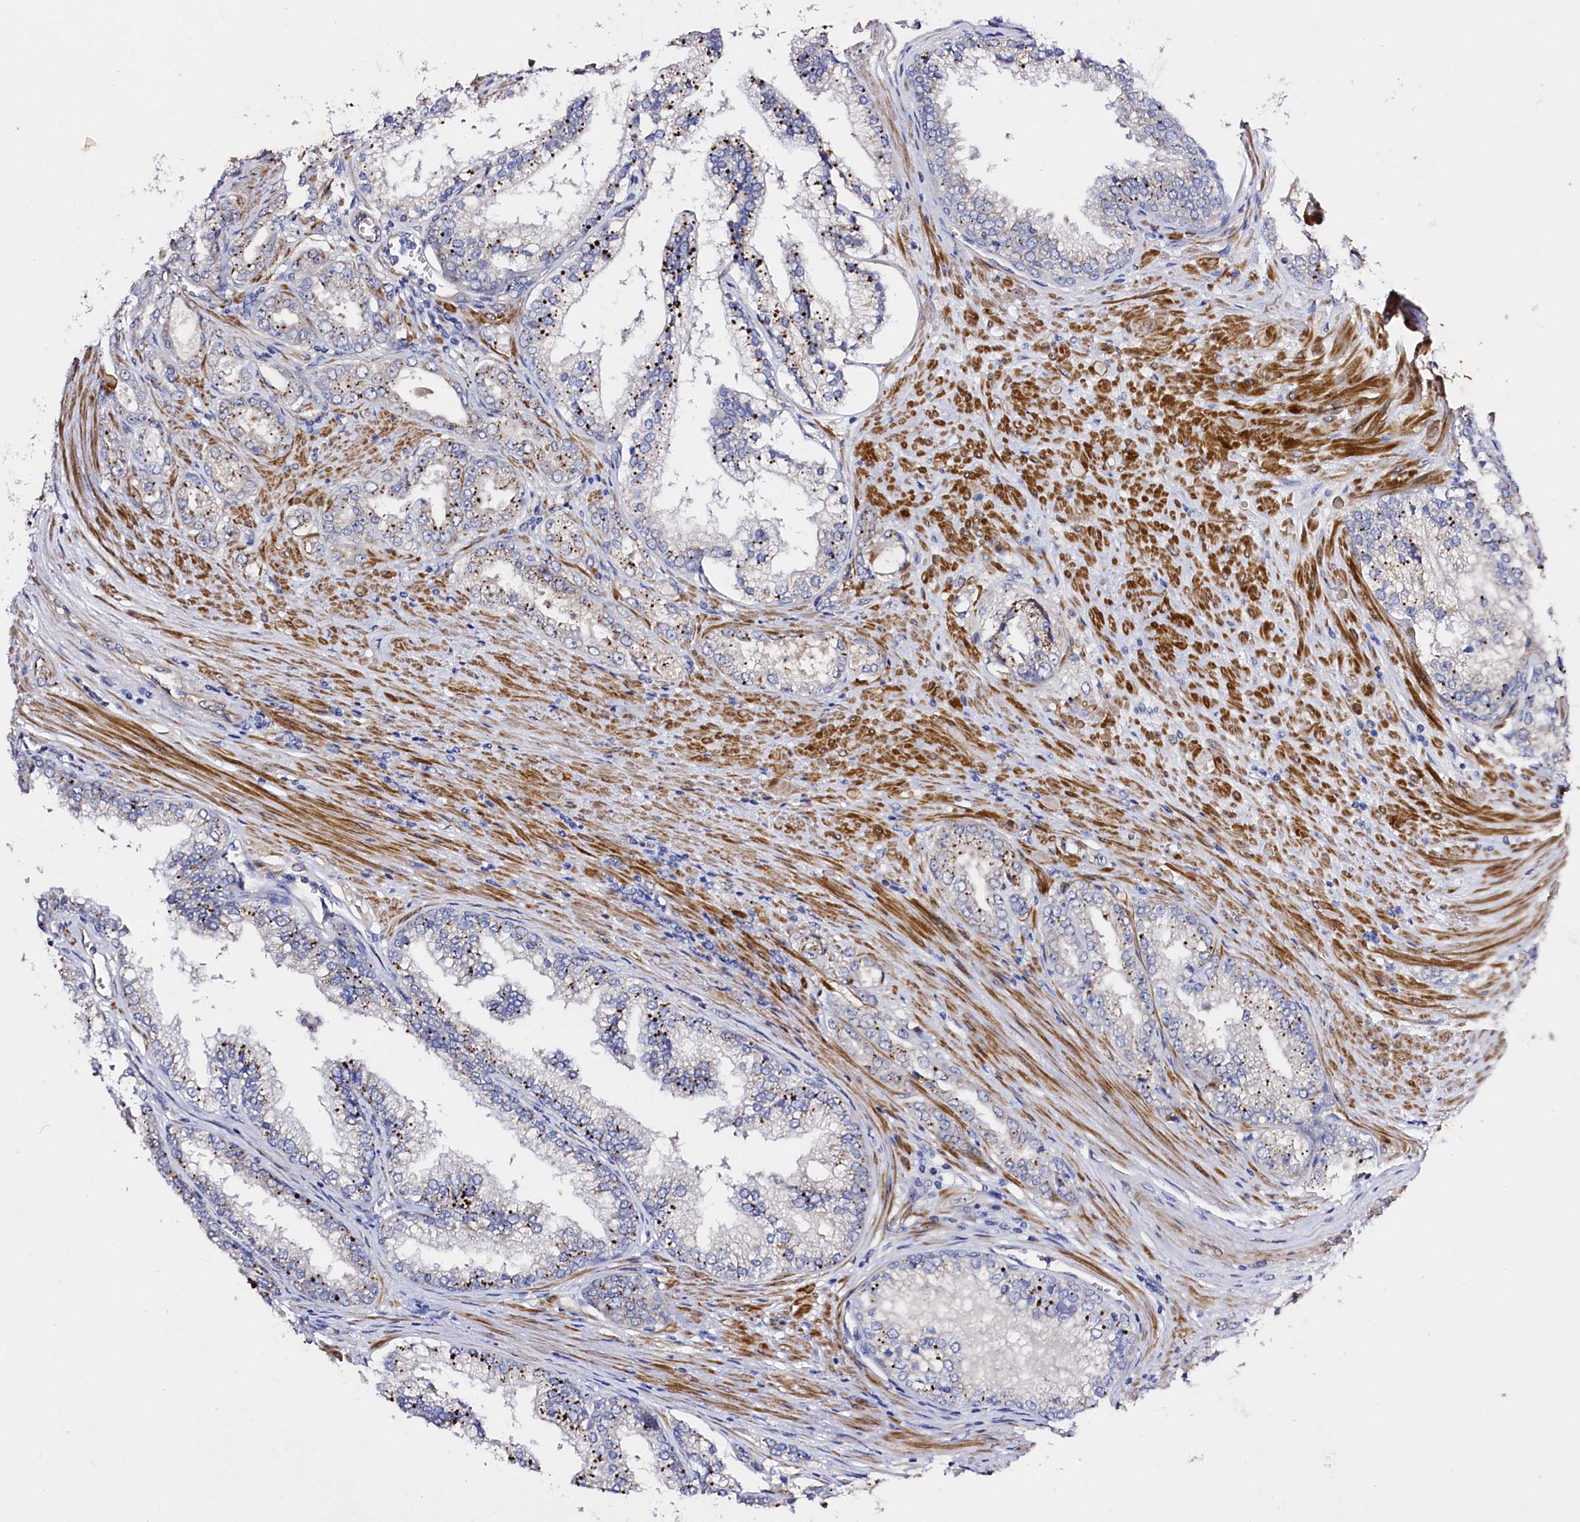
{"staining": {"intensity": "moderate", "quantity": "<25%", "location": "cytoplasmic/membranous"}, "tissue": "prostate cancer", "cell_type": "Tumor cells", "image_type": "cancer", "snomed": [{"axis": "morphology", "description": "Adenocarcinoma, High grade"}, {"axis": "topography", "description": "Prostate"}], "caption": "Immunohistochemical staining of adenocarcinoma (high-grade) (prostate) exhibits moderate cytoplasmic/membranous protein positivity in about <25% of tumor cells.", "gene": "SLC7A1", "patient": {"sex": "male", "age": 72}}